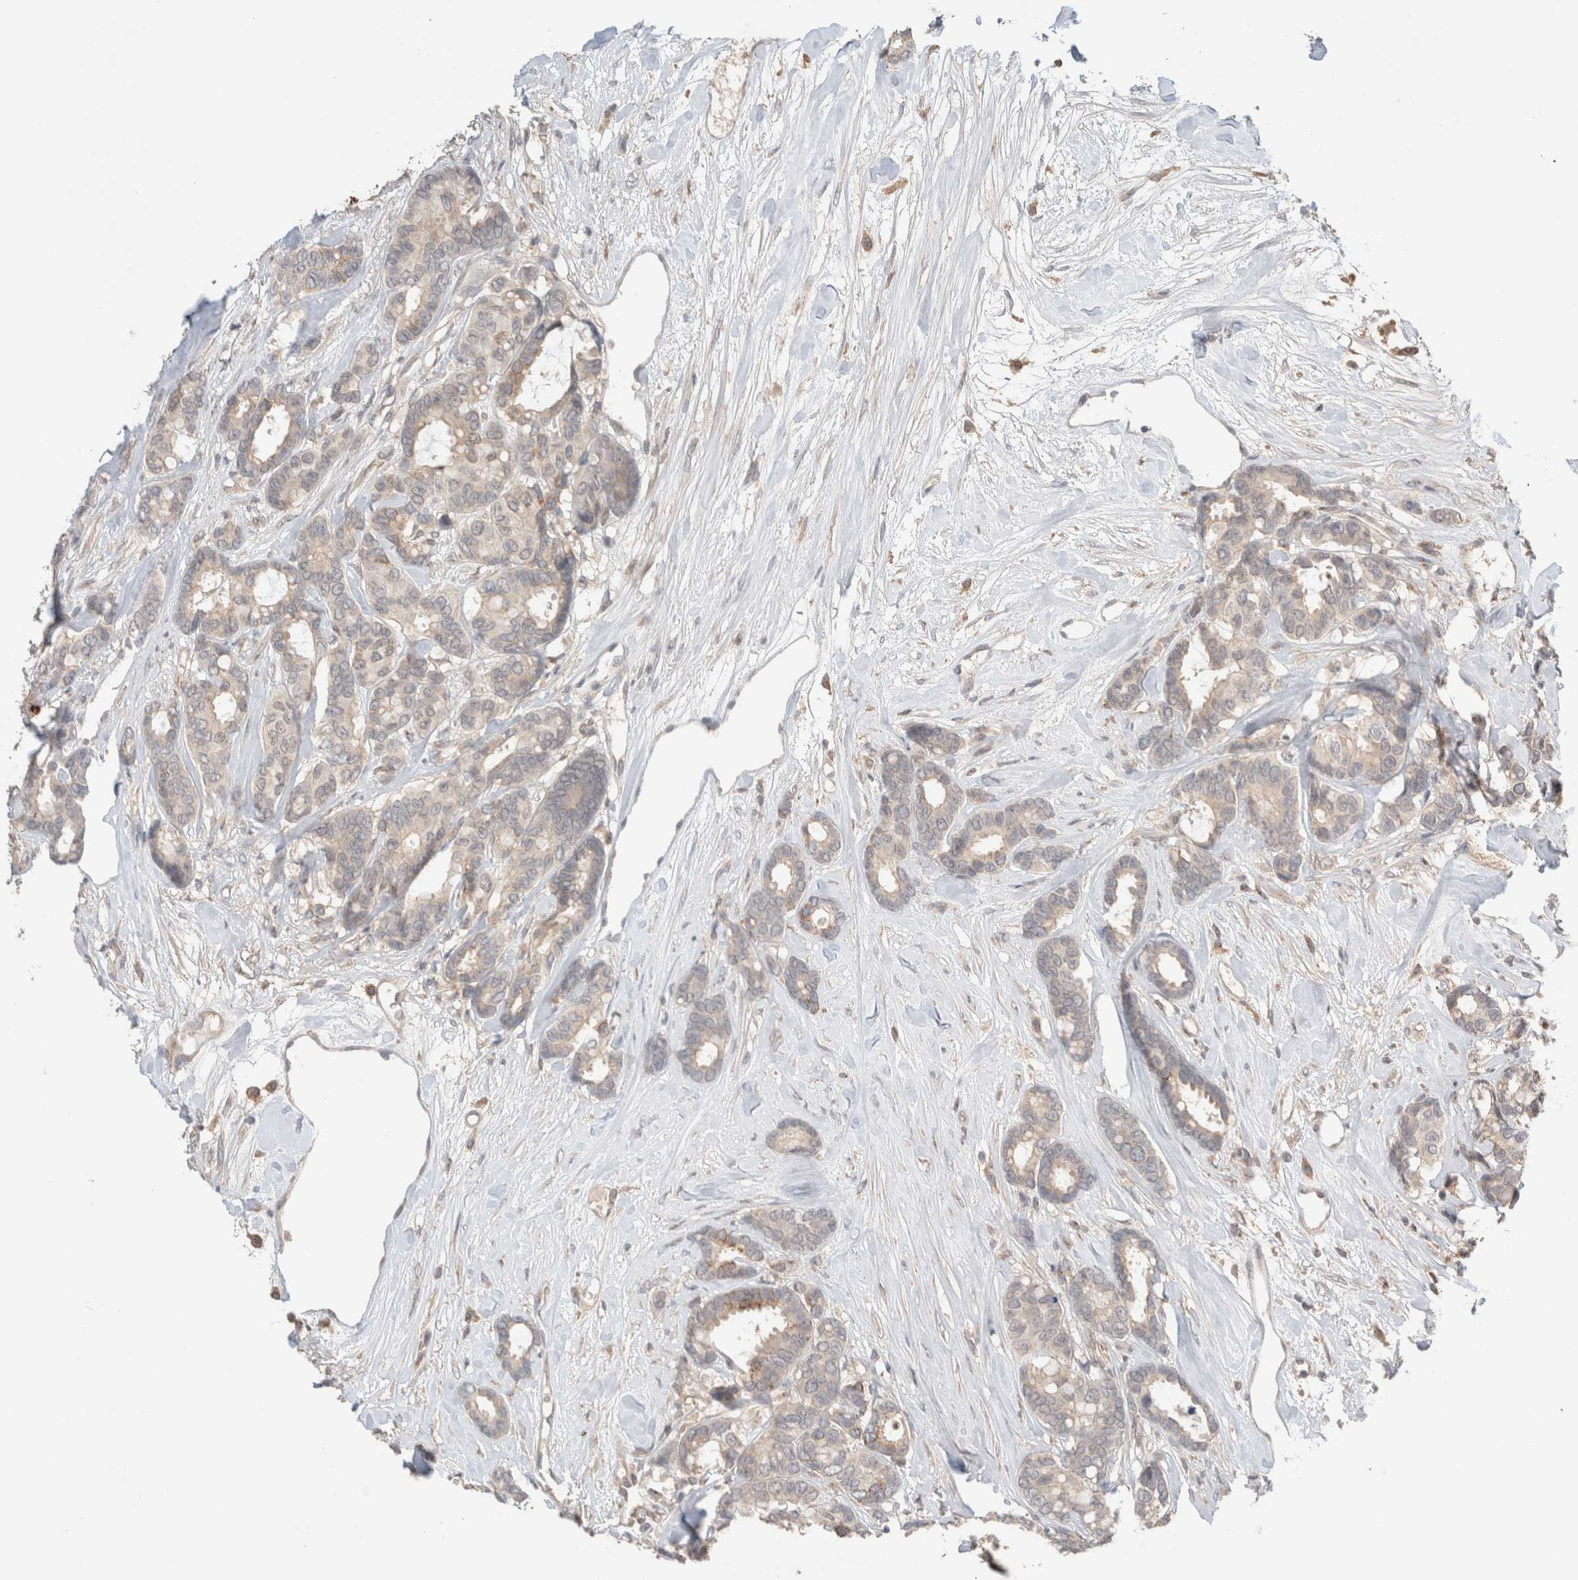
{"staining": {"intensity": "weak", "quantity": "25%-75%", "location": "cytoplasmic/membranous"}, "tissue": "breast cancer", "cell_type": "Tumor cells", "image_type": "cancer", "snomed": [{"axis": "morphology", "description": "Duct carcinoma"}, {"axis": "topography", "description": "Breast"}], "caption": "Immunohistochemistry (IHC) (DAB (3,3'-diaminobenzidine)) staining of invasive ductal carcinoma (breast) displays weak cytoplasmic/membranous protein positivity in approximately 25%-75% of tumor cells.", "gene": "TRIM41", "patient": {"sex": "female", "age": 87}}